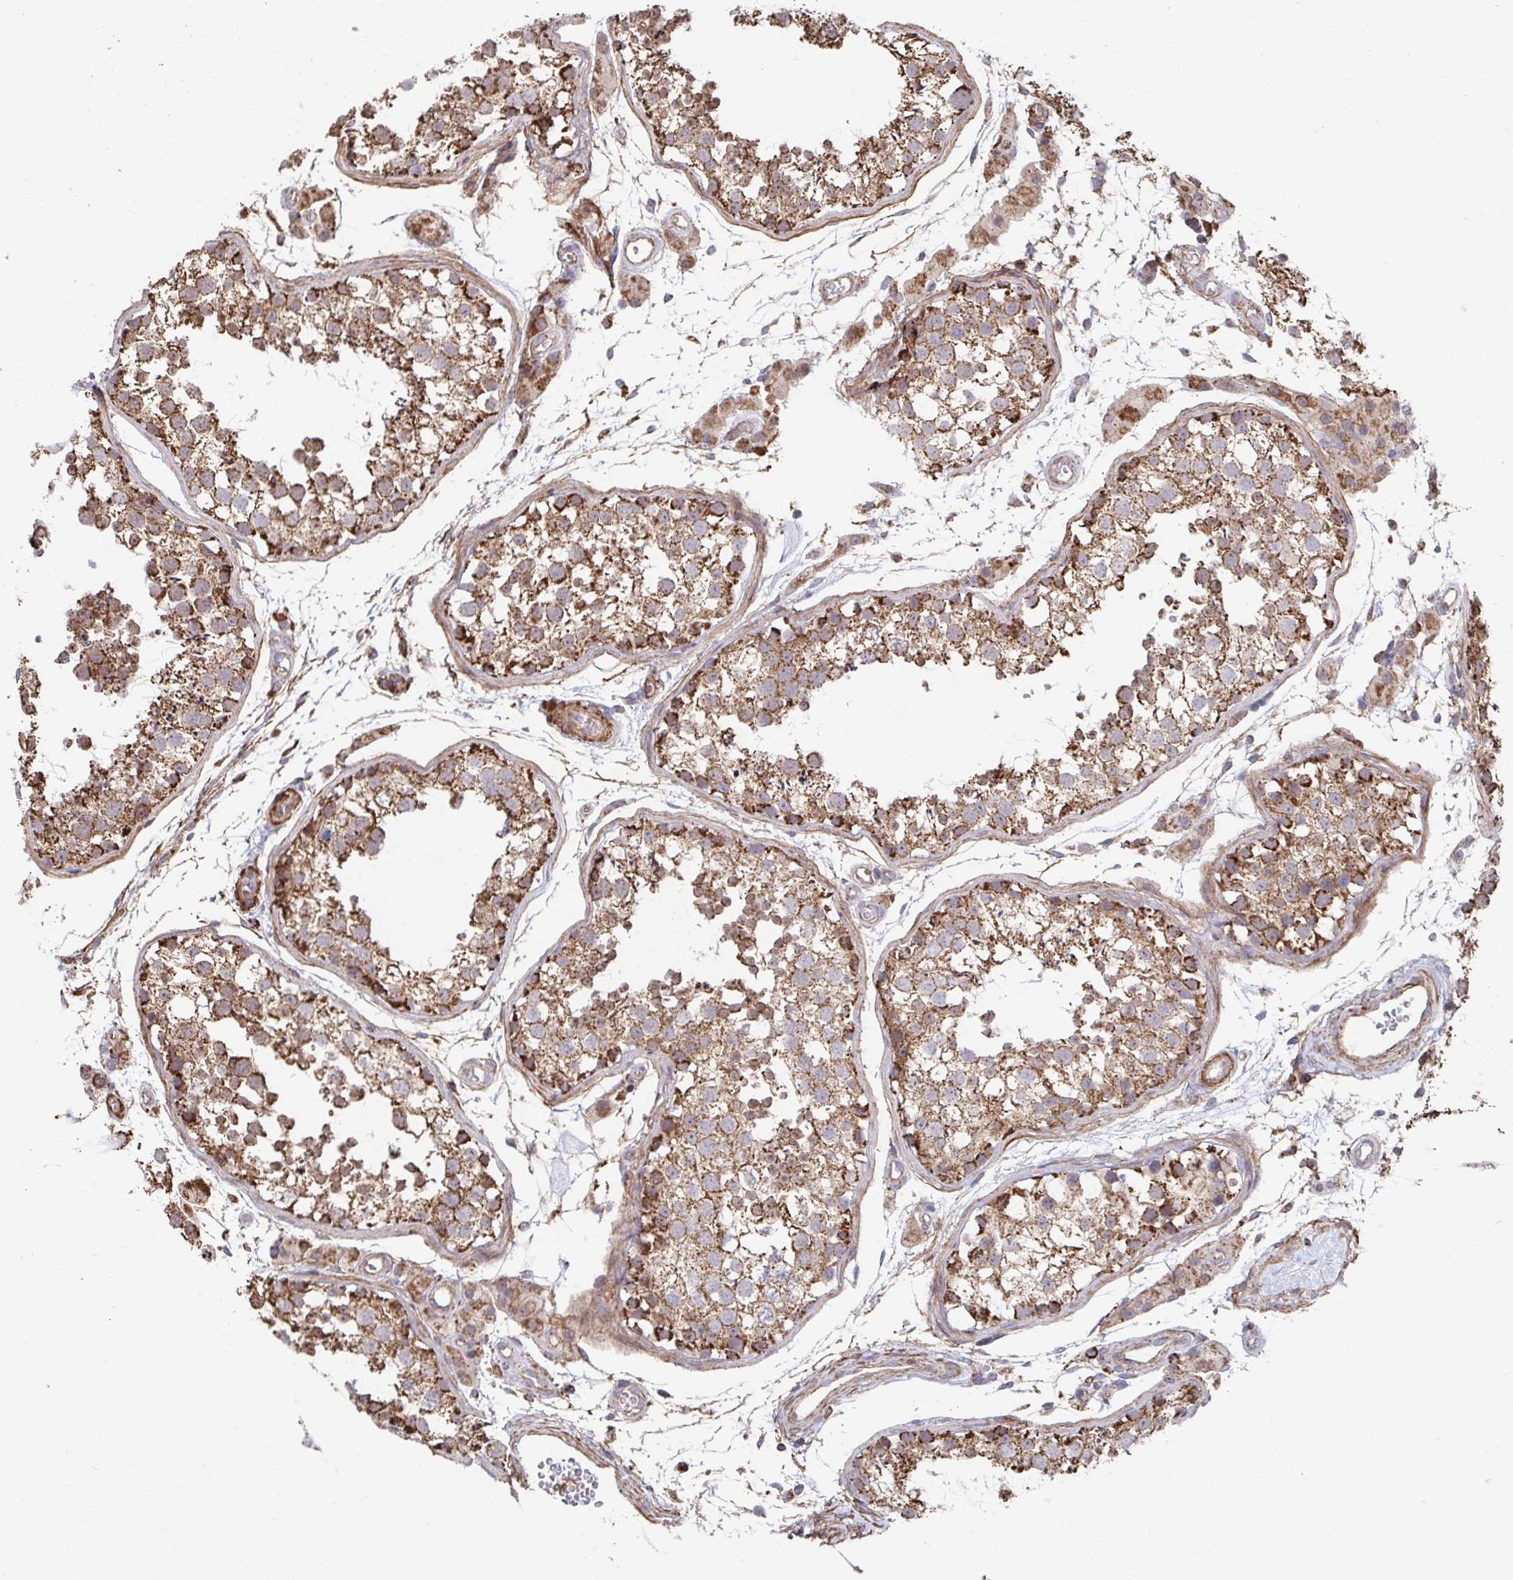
{"staining": {"intensity": "moderate", "quantity": ">75%", "location": "cytoplasmic/membranous"}, "tissue": "testis", "cell_type": "Cells in seminiferous ducts", "image_type": "normal", "snomed": [{"axis": "morphology", "description": "Normal tissue, NOS"}, {"axis": "morphology", "description": "Seminoma, NOS"}, {"axis": "topography", "description": "Testis"}], "caption": "A brown stain highlights moderate cytoplasmic/membranous positivity of a protein in cells in seminiferous ducts of unremarkable testis. (DAB (3,3'-diaminobenzidine) = brown stain, brightfield microscopy at high magnification).", "gene": "KLHL34", "patient": {"sex": "male", "age": 29}}